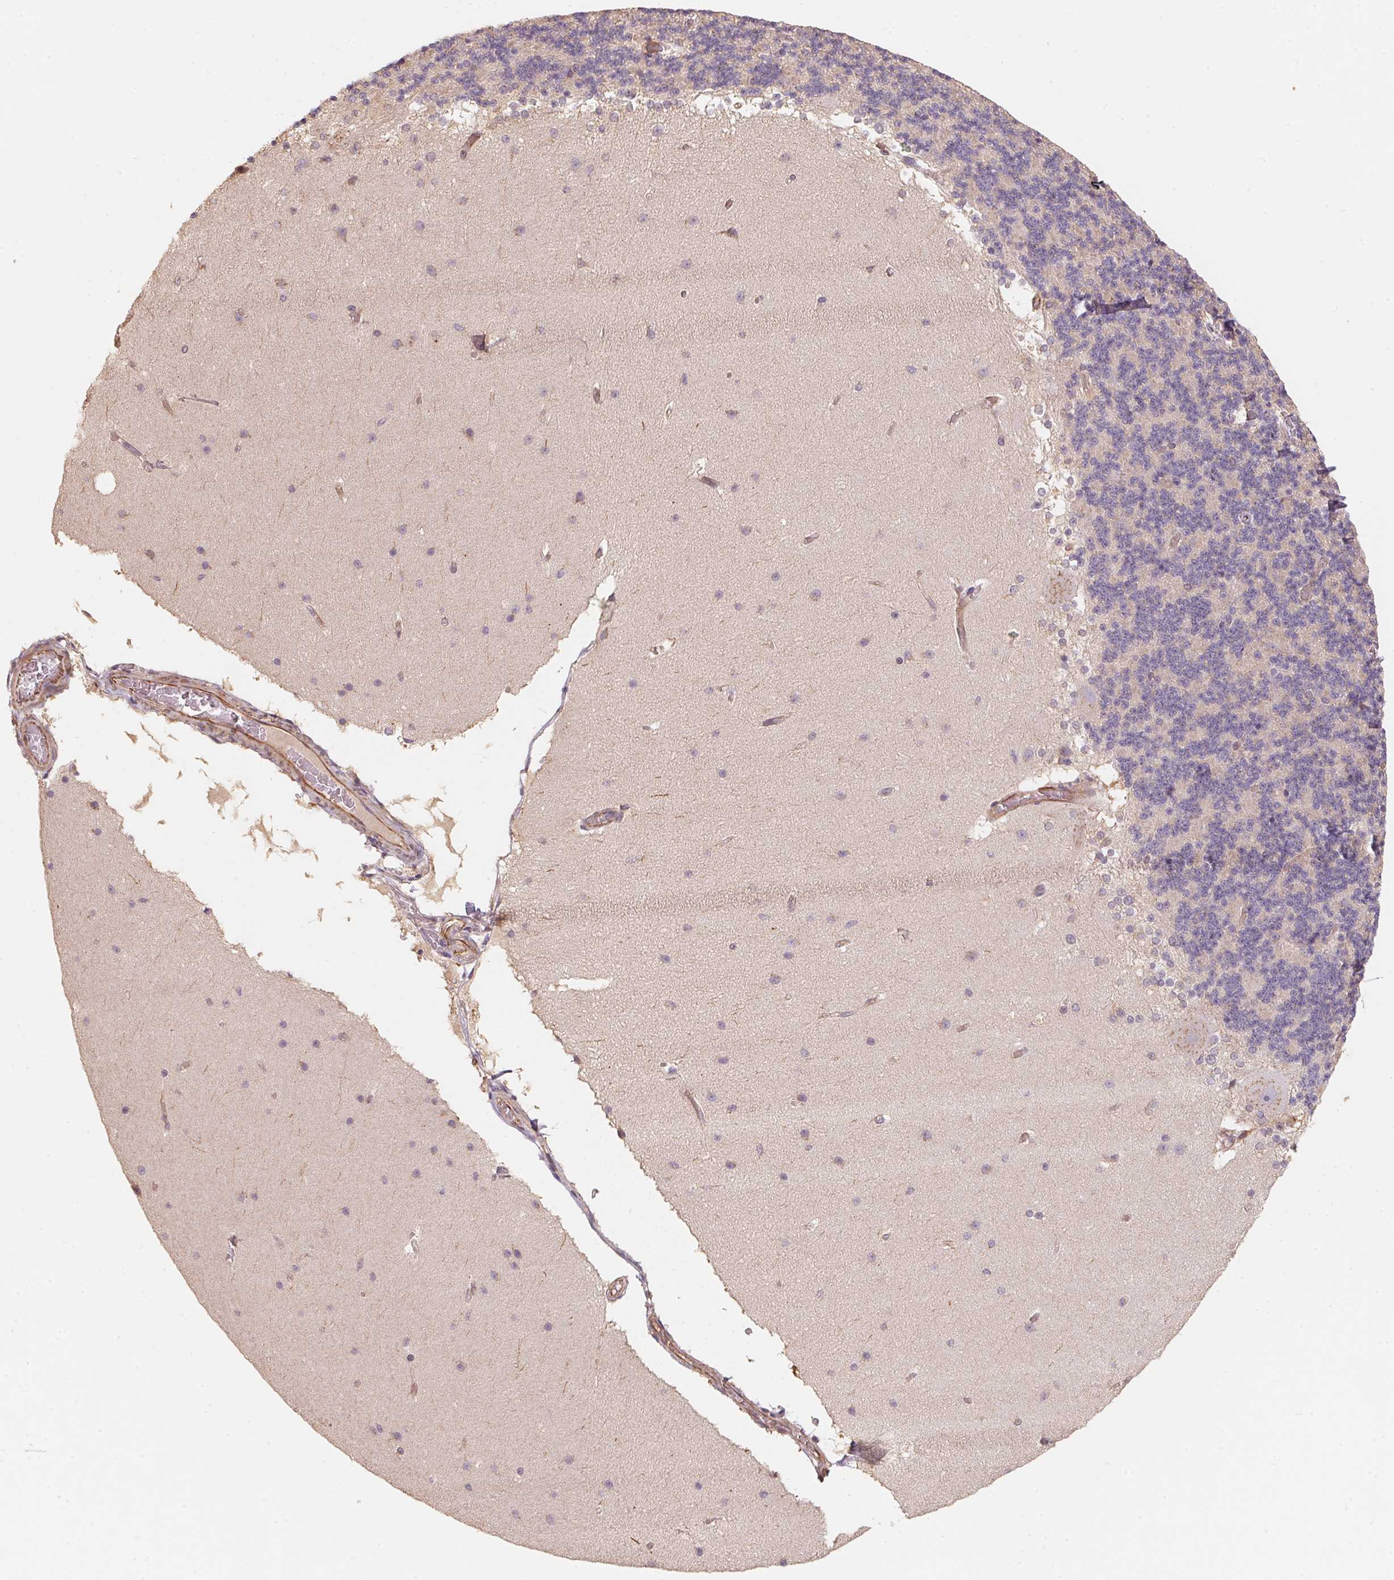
{"staining": {"intensity": "negative", "quantity": "none", "location": "none"}, "tissue": "cerebellum", "cell_type": "Cells in granular layer", "image_type": "normal", "snomed": [{"axis": "morphology", "description": "Normal tissue, NOS"}, {"axis": "topography", "description": "Cerebellum"}], "caption": "This is an immunohistochemistry (IHC) photomicrograph of normal human cerebellum. There is no staining in cells in granular layer.", "gene": "TSPAN12", "patient": {"sex": "female", "age": 19}}